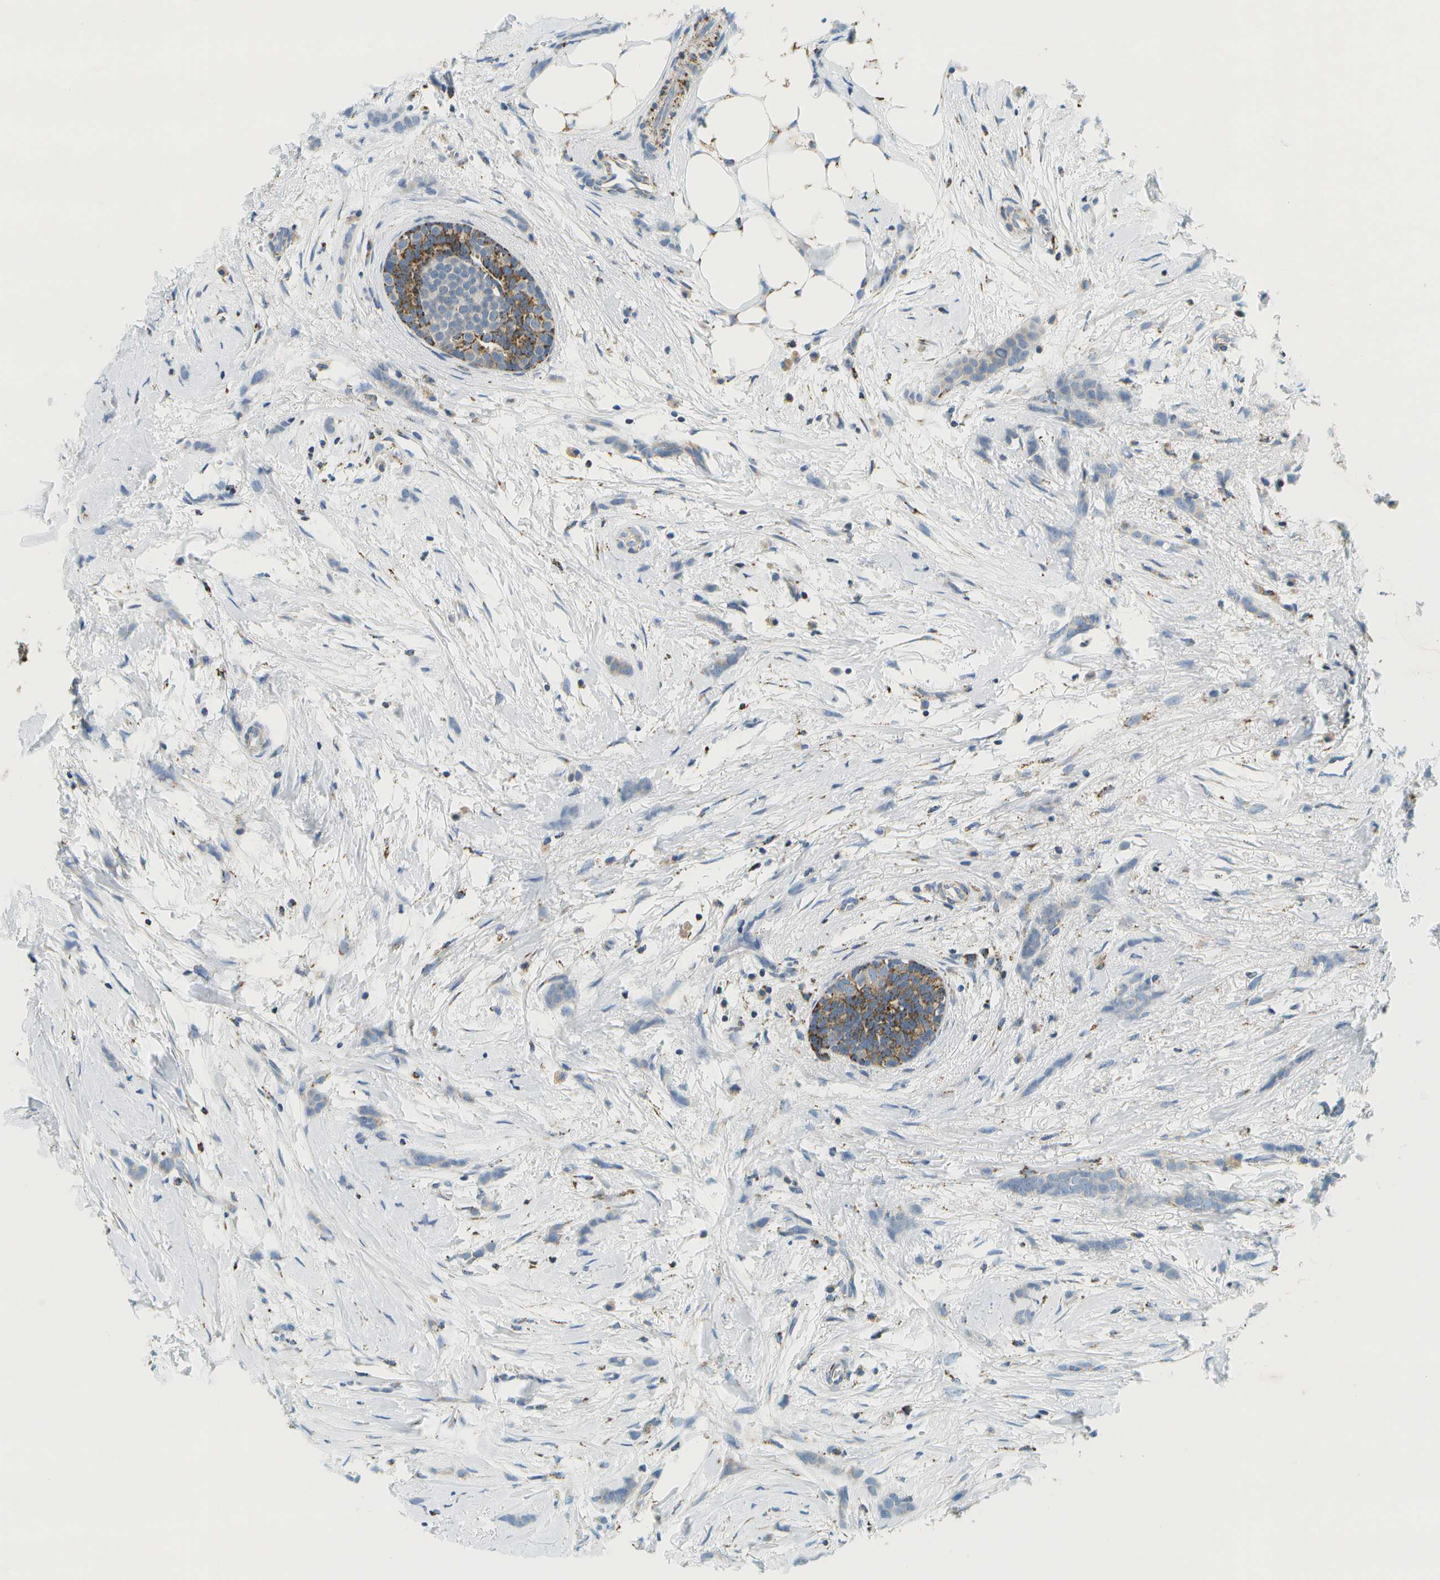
{"staining": {"intensity": "moderate", "quantity": "<25%", "location": "cytoplasmic/membranous"}, "tissue": "breast cancer", "cell_type": "Tumor cells", "image_type": "cancer", "snomed": [{"axis": "morphology", "description": "Lobular carcinoma, in situ"}, {"axis": "morphology", "description": "Lobular carcinoma"}, {"axis": "topography", "description": "Breast"}], "caption": "DAB (3,3'-diaminobenzidine) immunohistochemical staining of lobular carcinoma in situ (breast) demonstrates moderate cytoplasmic/membranous protein staining in about <25% of tumor cells. (DAB (3,3'-diaminobenzidine) IHC, brown staining for protein, blue staining for nuclei).", "gene": "HLCS", "patient": {"sex": "female", "age": 41}}